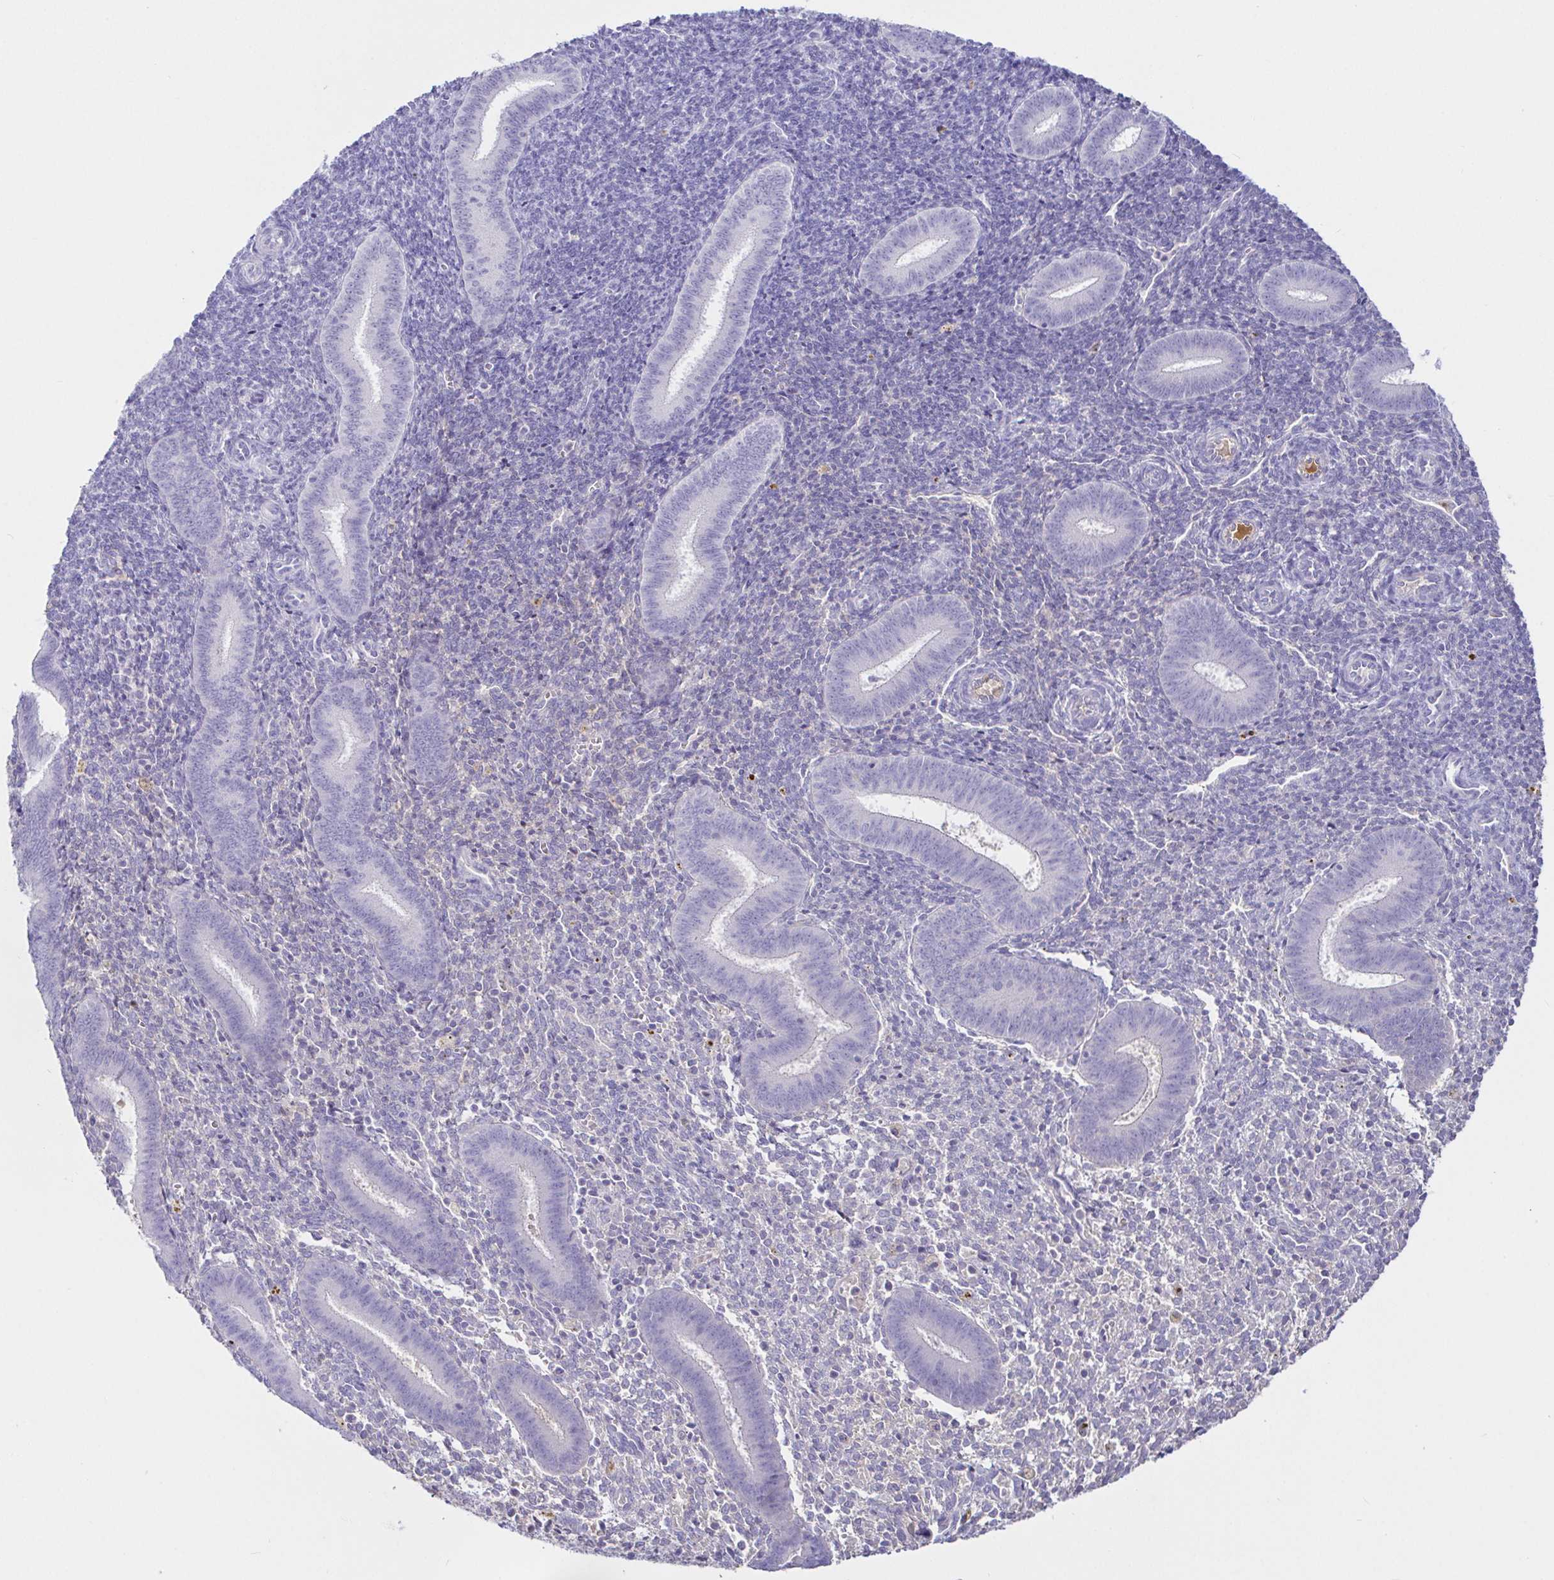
{"staining": {"intensity": "negative", "quantity": "none", "location": "none"}, "tissue": "endometrium", "cell_type": "Cells in endometrial stroma", "image_type": "normal", "snomed": [{"axis": "morphology", "description": "Normal tissue, NOS"}, {"axis": "topography", "description": "Endometrium"}], "caption": "This micrograph is of unremarkable endometrium stained with IHC to label a protein in brown with the nuclei are counter-stained blue. There is no positivity in cells in endometrial stroma.", "gene": "SAA2", "patient": {"sex": "female", "age": 25}}